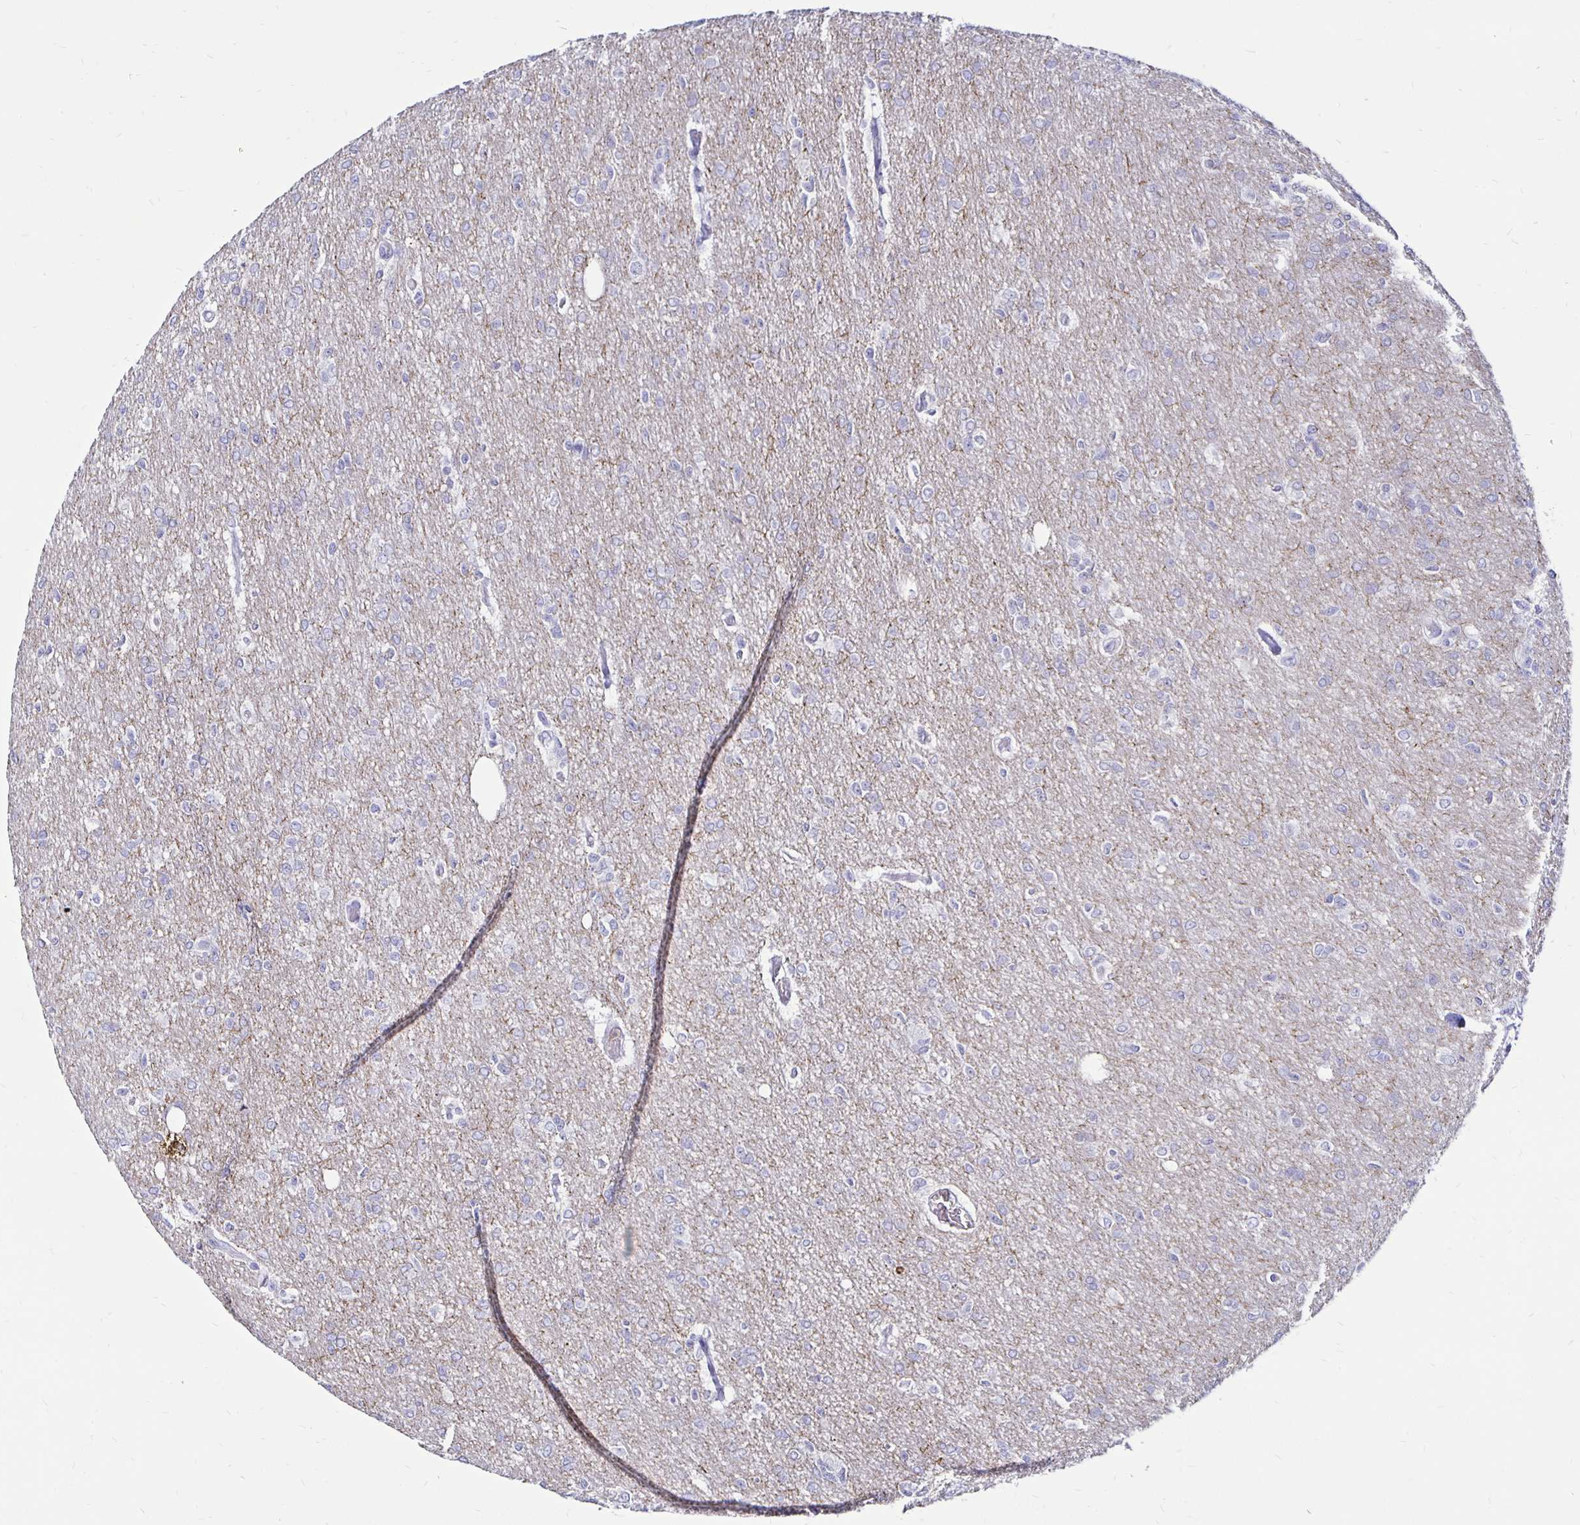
{"staining": {"intensity": "negative", "quantity": "none", "location": "none"}, "tissue": "glioma", "cell_type": "Tumor cells", "image_type": "cancer", "snomed": [{"axis": "morphology", "description": "Glioma, malignant, Low grade"}, {"axis": "topography", "description": "Brain"}], "caption": "Immunohistochemistry histopathology image of neoplastic tissue: malignant glioma (low-grade) stained with DAB (3,3'-diaminobenzidine) reveals no significant protein positivity in tumor cells. (Stains: DAB (3,3'-diaminobenzidine) immunohistochemistry with hematoxylin counter stain, Microscopy: brightfield microscopy at high magnification).", "gene": "TIMP1", "patient": {"sex": "male", "age": 26}}